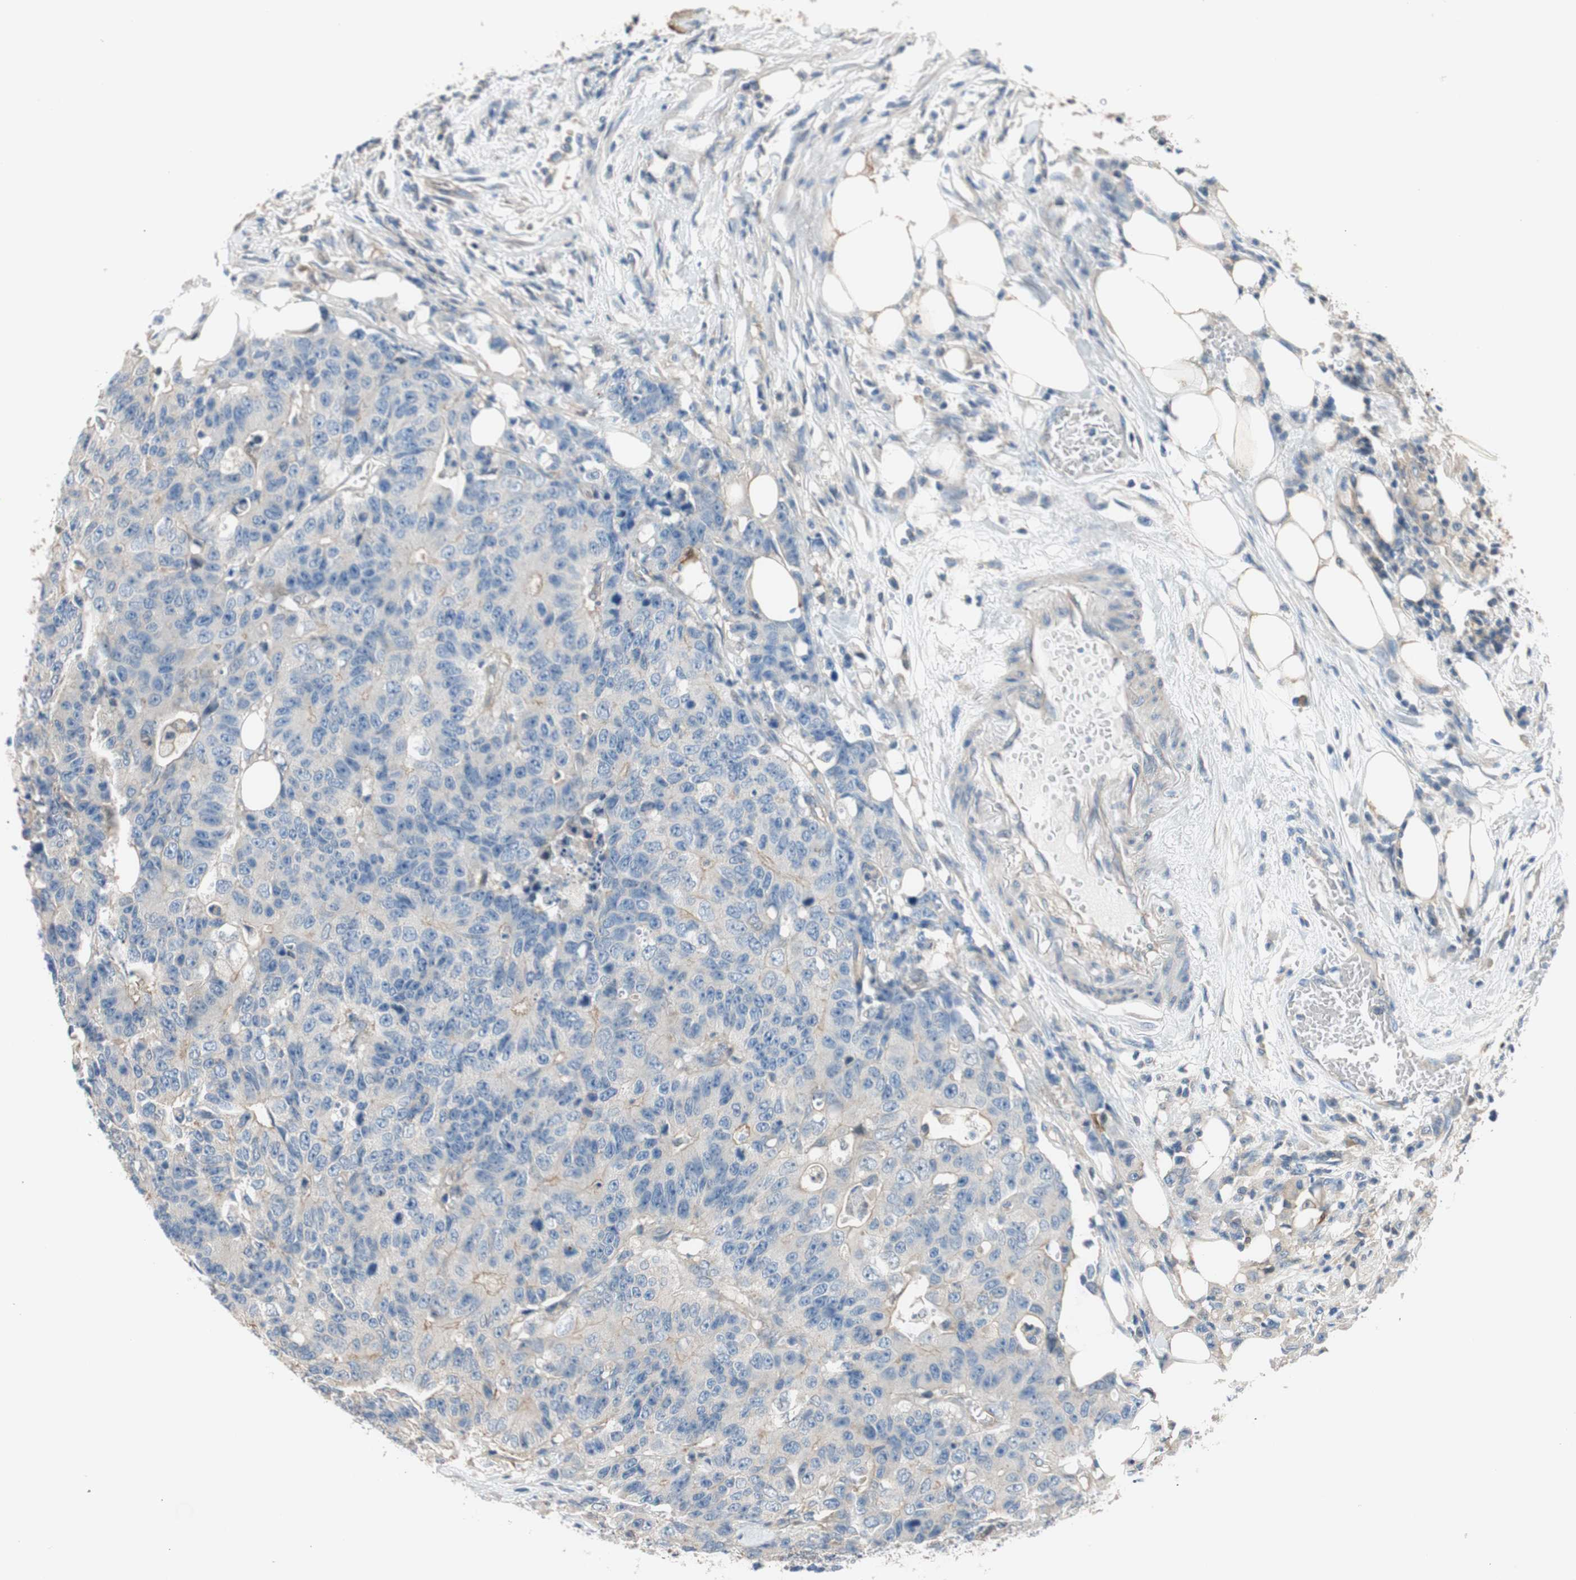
{"staining": {"intensity": "weak", "quantity": "25%-75%", "location": "cytoplasmic/membranous"}, "tissue": "colorectal cancer", "cell_type": "Tumor cells", "image_type": "cancer", "snomed": [{"axis": "morphology", "description": "Adenocarcinoma, NOS"}, {"axis": "topography", "description": "Colon"}], "caption": "An IHC image of neoplastic tissue is shown. Protein staining in brown shows weak cytoplasmic/membranous positivity in colorectal cancer within tumor cells.", "gene": "CALML3", "patient": {"sex": "female", "age": 86}}